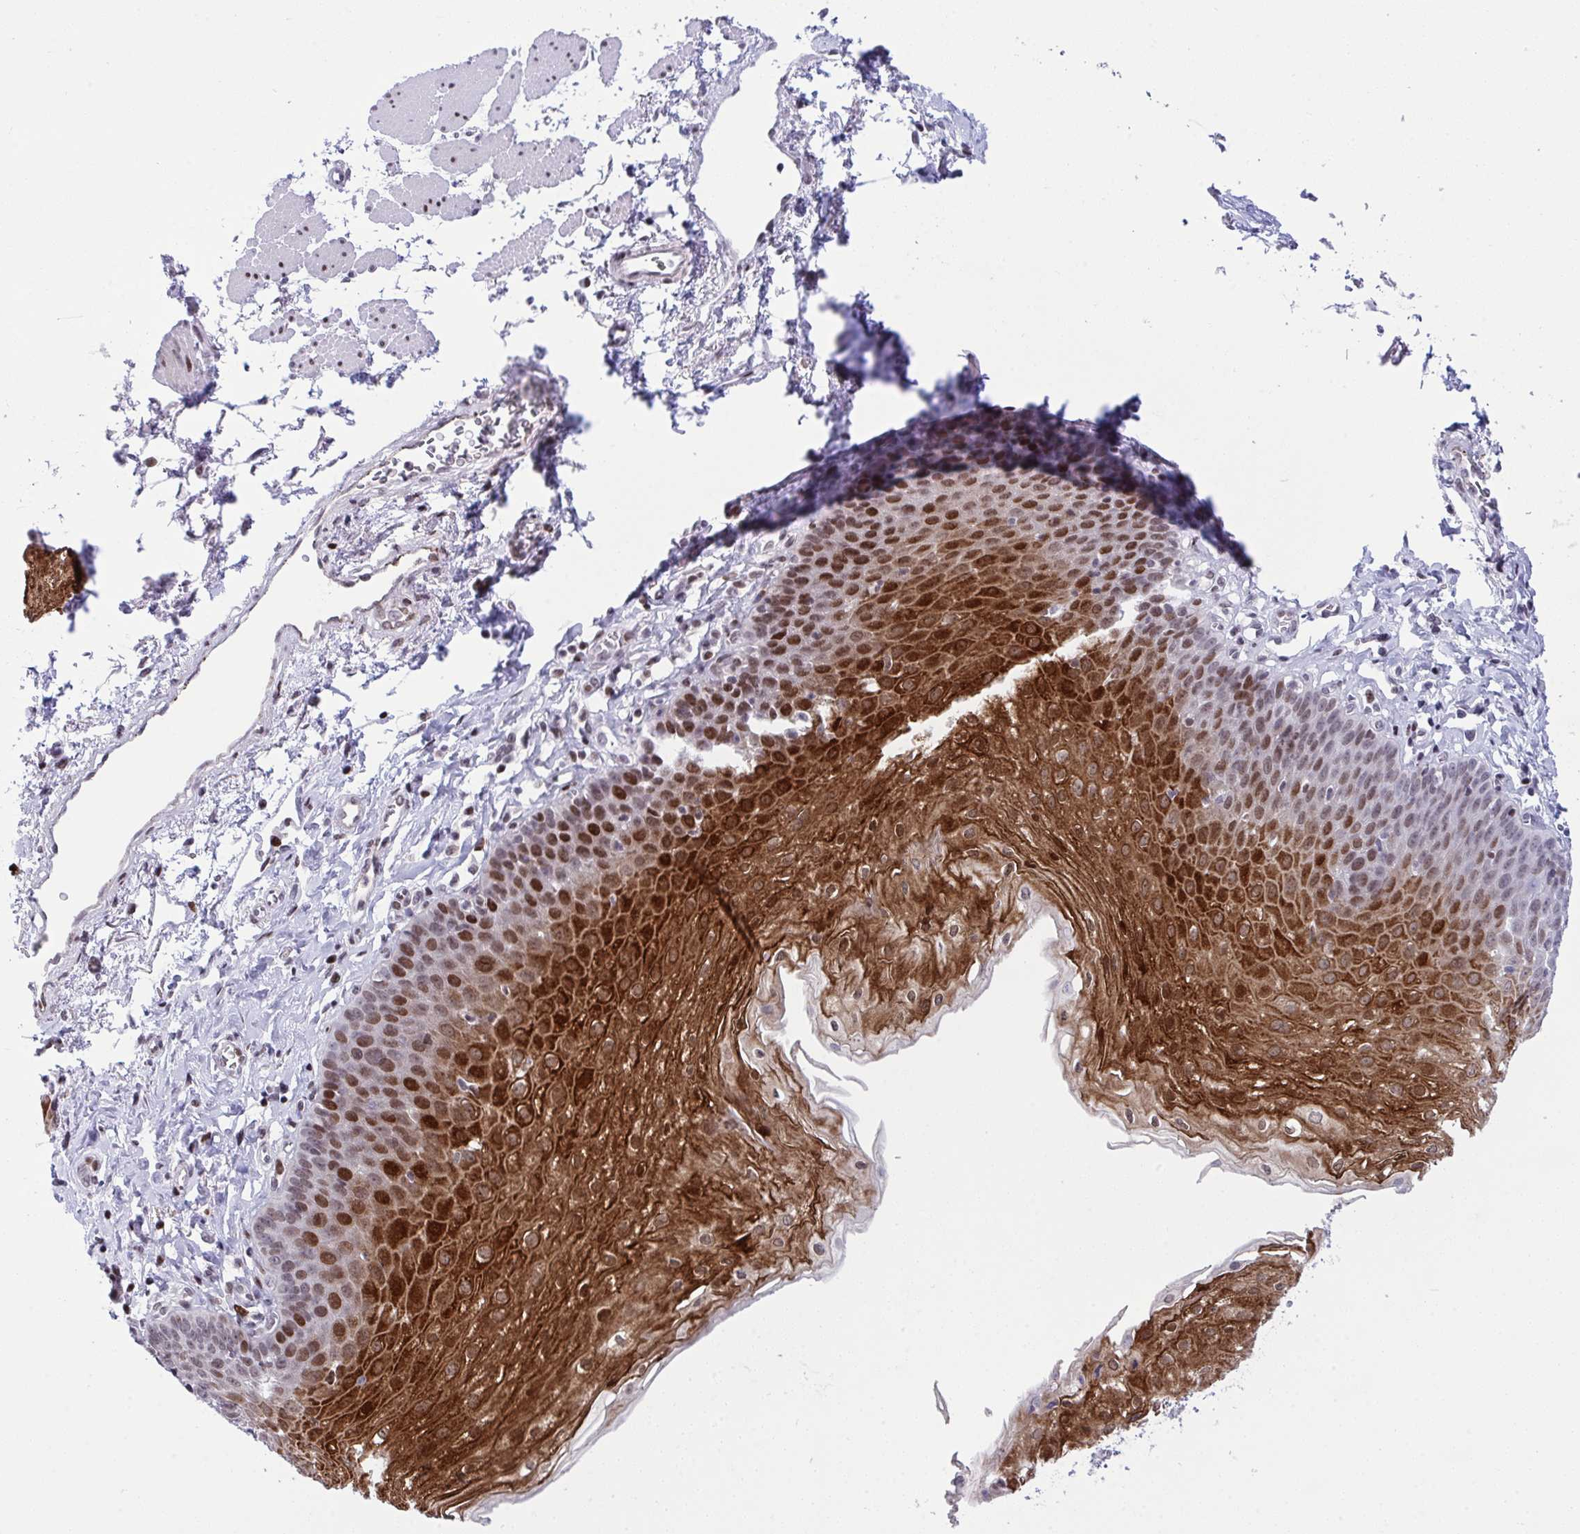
{"staining": {"intensity": "strong", "quantity": "25%-75%", "location": "cytoplasmic/membranous,nuclear"}, "tissue": "esophagus", "cell_type": "Squamous epithelial cells", "image_type": "normal", "snomed": [{"axis": "morphology", "description": "Normal tissue, NOS"}, {"axis": "topography", "description": "Esophagus"}], "caption": "DAB (3,3'-diaminobenzidine) immunohistochemical staining of benign esophagus demonstrates strong cytoplasmic/membranous,nuclear protein staining in about 25%-75% of squamous epithelial cells.", "gene": "ZFHX3", "patient": {"sex": "female", "age": 81}}